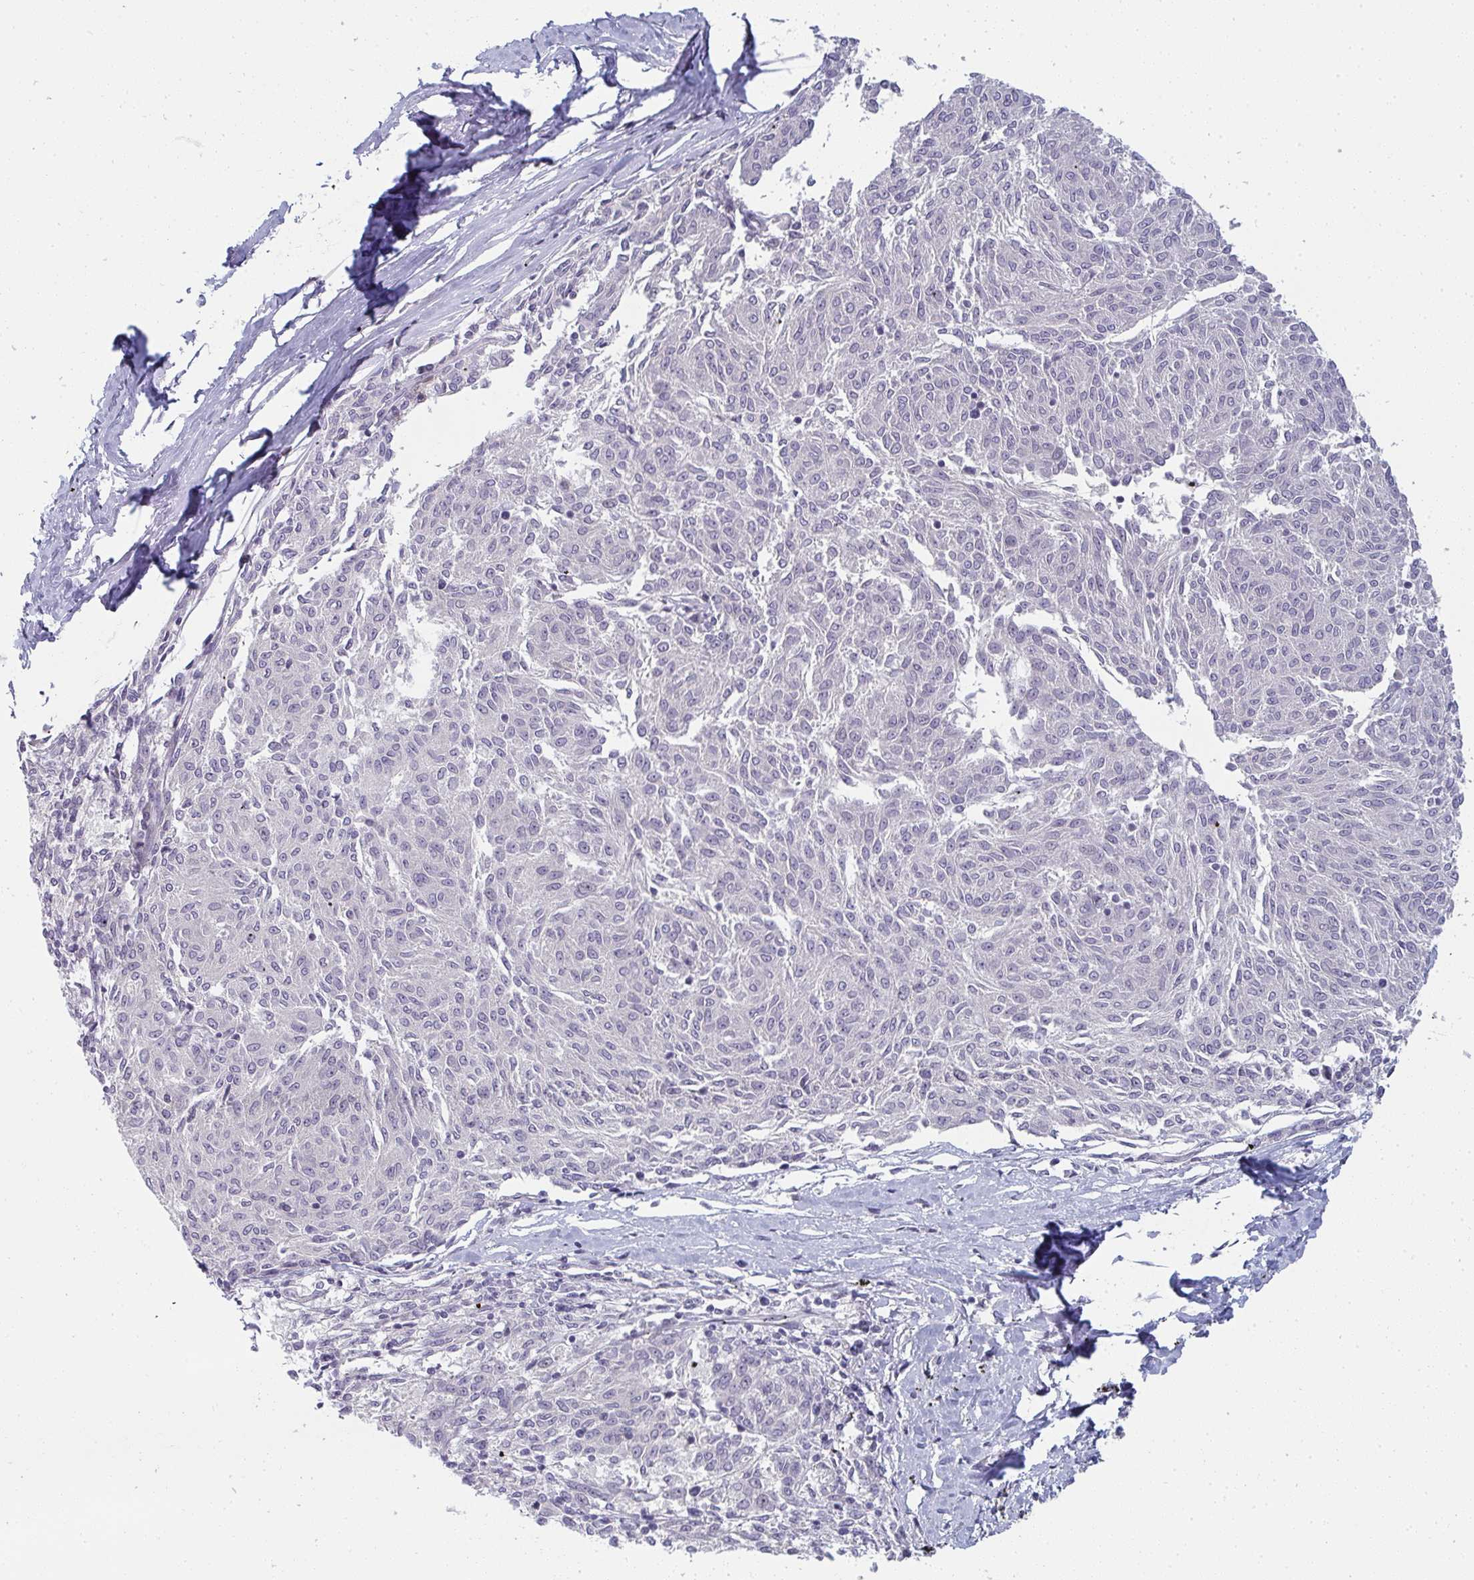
{"staining": {"intensity": "negative", "quantity": "none", "location": "none"}, "tissue": "melanoma", "cell_type": "Tumor cells", "image_type": "cancer", "snomed": [{"axis": "morphology", "description": "Malignant melanoma, NOS"}, {"axis": "topography", "description": "Skin"}], "caption": "This is an IHC image of malignant melanoma. There is no expression in tumor cells.", "gene": "SHB", "patient": {"sex": "female", "age": 72}}